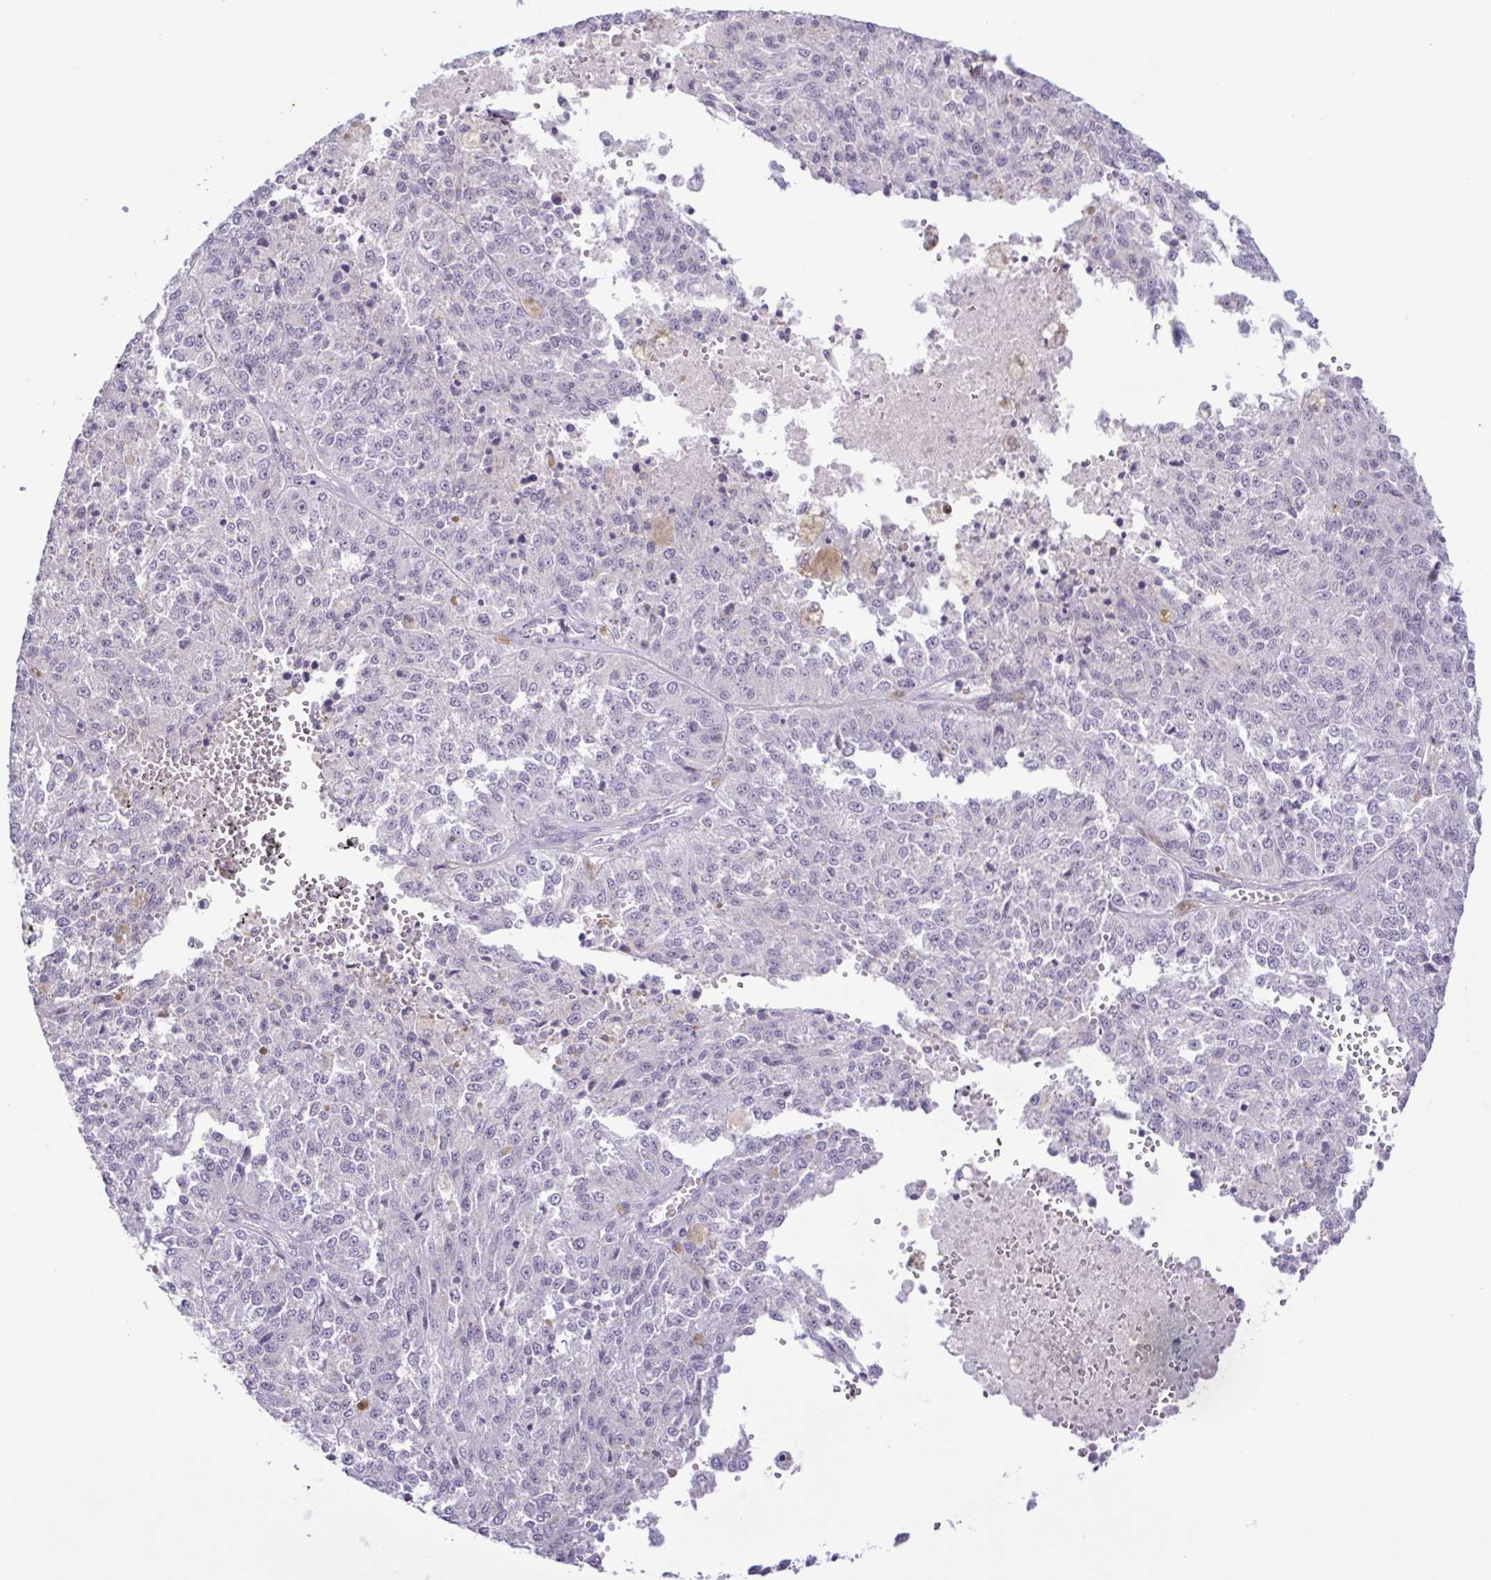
{"staining": {"intensity": "negative", "quantity": "none", "location": "none"}, "tissue": "melanoma", "cell_type": "Tumor cells", "image_type": "cancer", "snomed": [{"axis": "morphology", "description": "Malignant melanoma, Metastatic site"}, {"axis": "topography", "description": "Lymph node"}], "caption": "This is an immunohistochemistry (IHC) image of human malignant melanoma (metastatic site). There is no expression in tumor cells.", "gene": "IL1RN", "patient": {"sex": "female", "age": 64}}